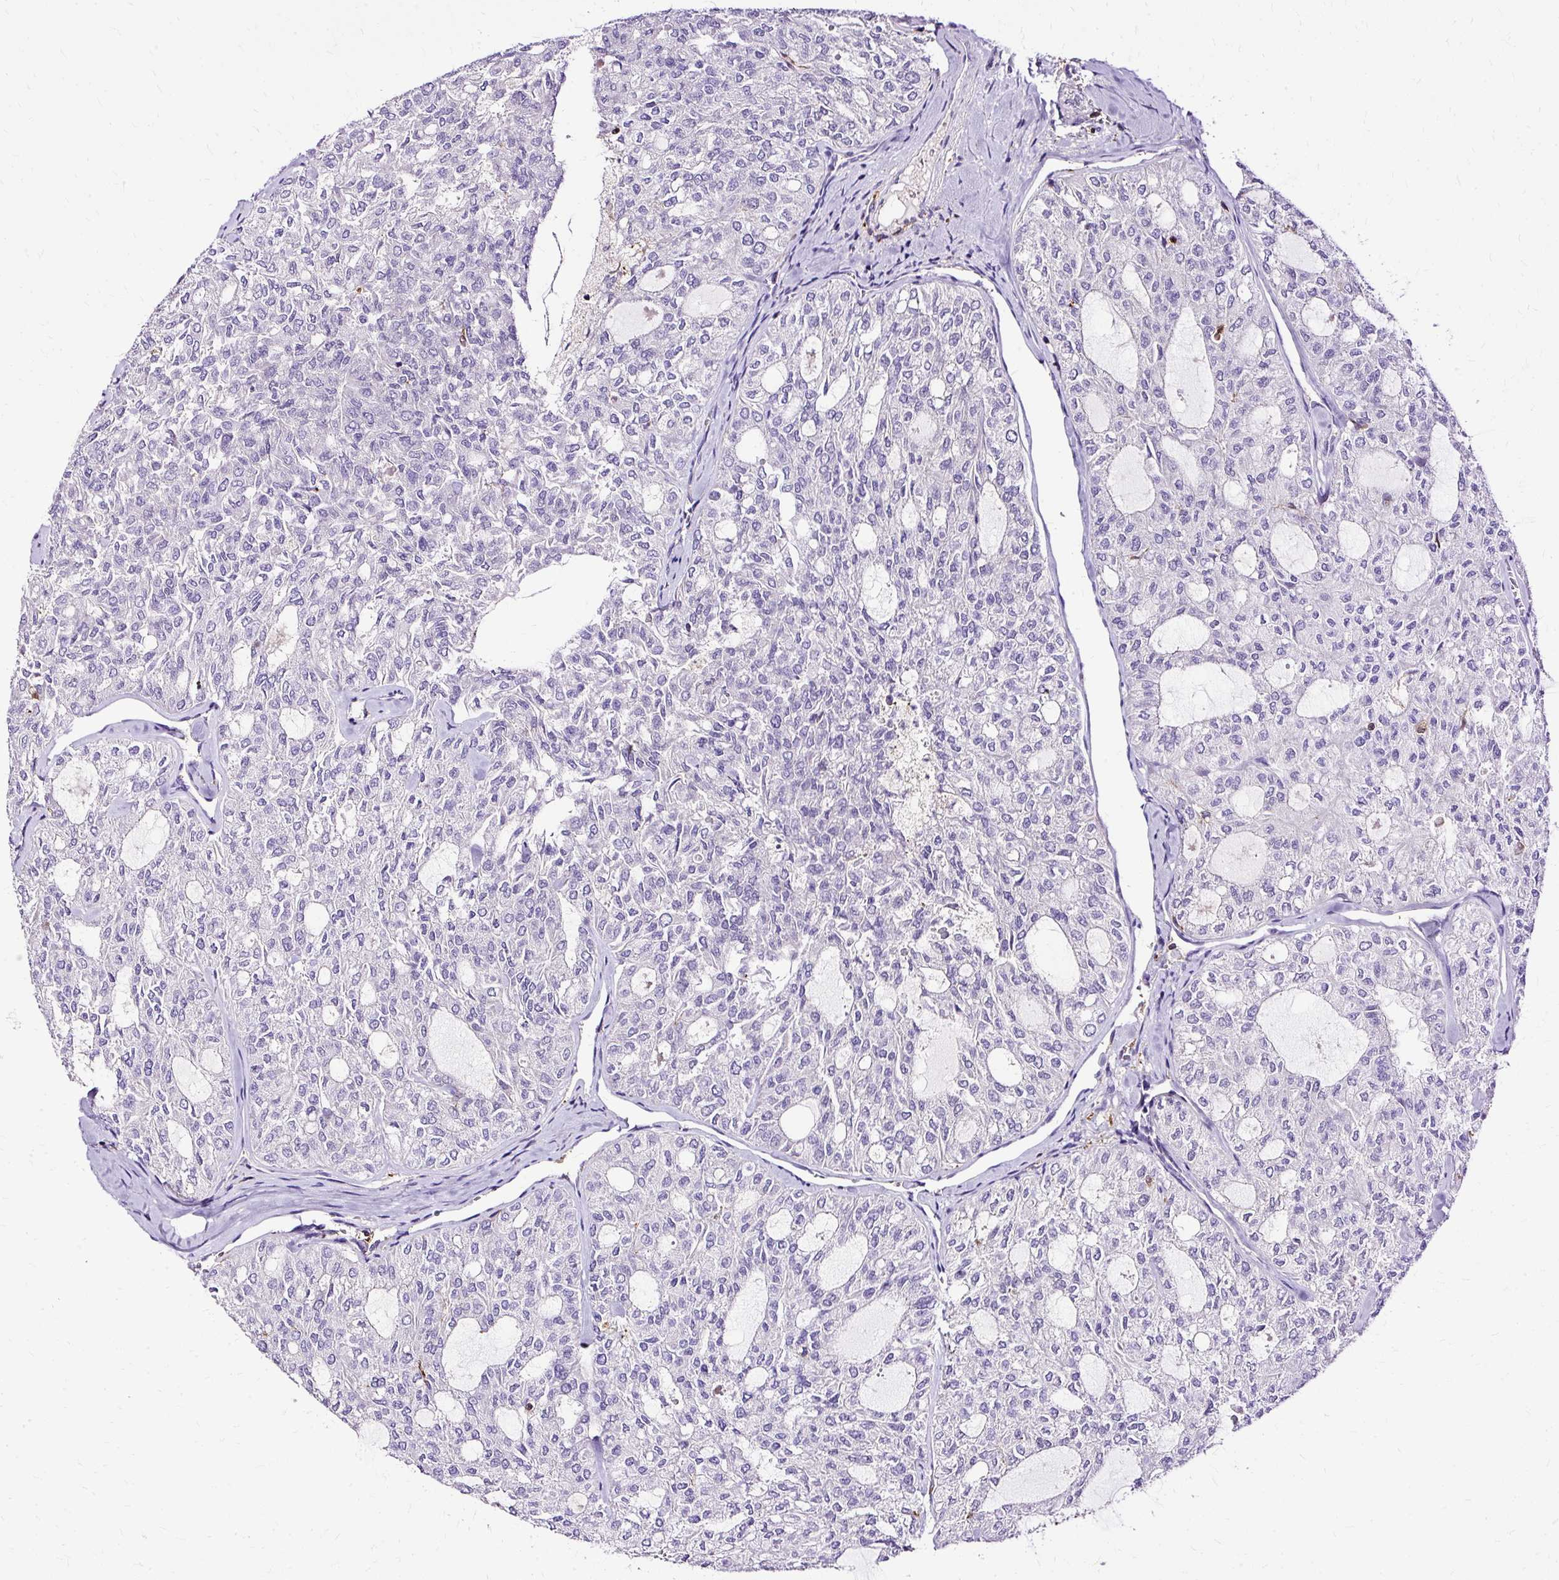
{"staining": {"intensity": "negative", "quantity": "none", "location": "none"}, "tissue": "thyroid cancer", "cell_type": "Tumor cells", "image_type": "cancer", "snomed": [{"axis": "morphology", "description": "Follicular adenoma carcinoma, NOS"}, {"axis": "topography", "description": "Thyroid gland"}], "caption": "Thyroid follicular adenoma carcinoma was stained to show a protein in brown. There is no significant expression in tumor cells. (Stains: DAB (3,3'-diaminobenzidine) immunohistochemistry with hematoxylin counter stain, Microscopy: brightfield microscopy at high magnification).", "gene": "TWF2", "patient": {"sex": "male", "age": 75}}